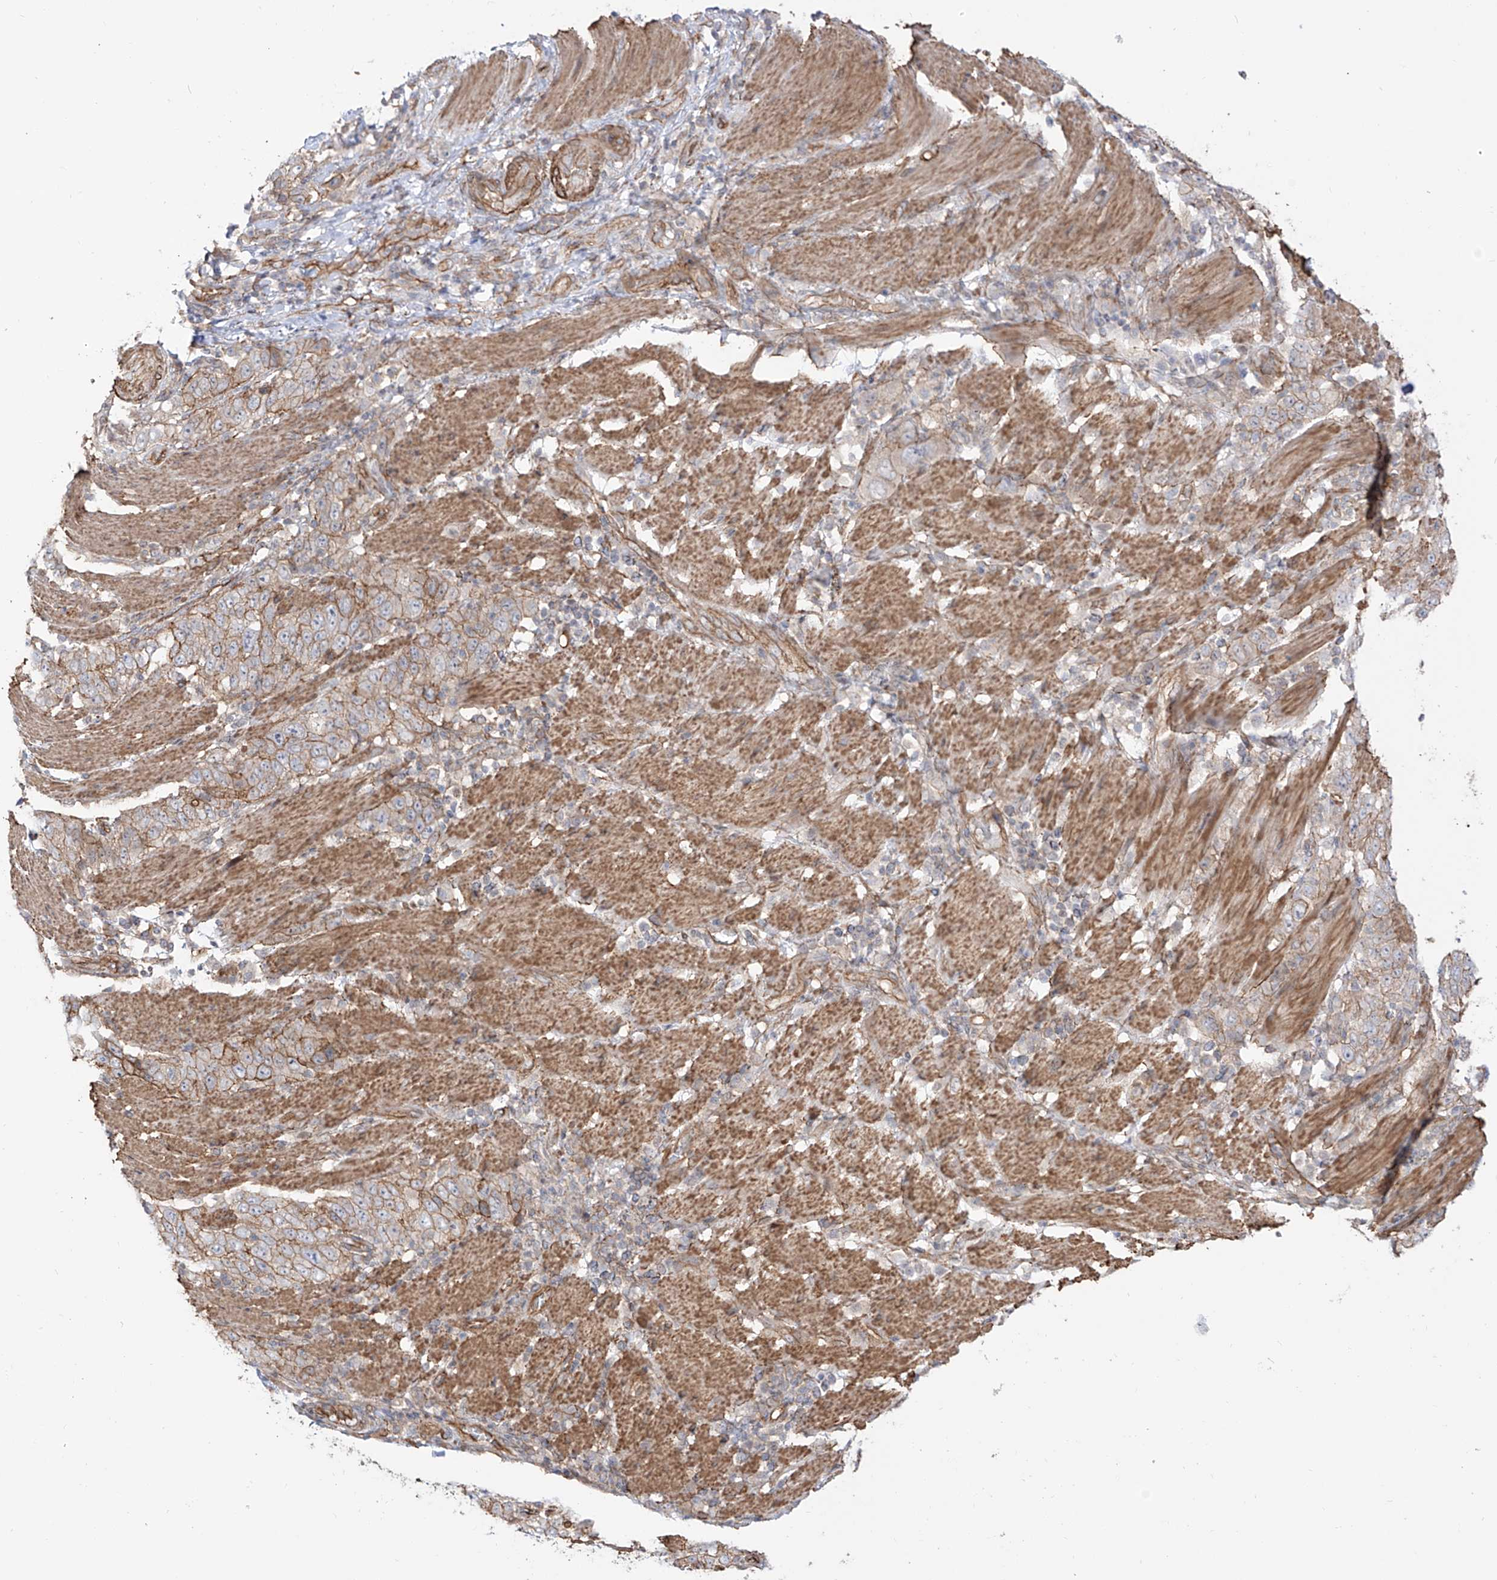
{"staining": {"intensity": "moderate", "quantity": "<25%", "location": "cytoplasmic/membranous"}, "tissue": "stomach cancer", "cell_type": "Tumor cells", "image_type": "cancer", "snomed": [{"axis": "morphology", "description": "Adenocarcinoma, NOS"}, {"axis": "topography", "description": "Stomach"}], "caption": "This is an image of immunohistochemistry (IHC) staining of stomach adenocarcinoma, which shows moderate staining in the cytoplasmic/membranous of tumor cells.", "gene": "ZNF180", "patient": {"sex": "male", "age": 48}}